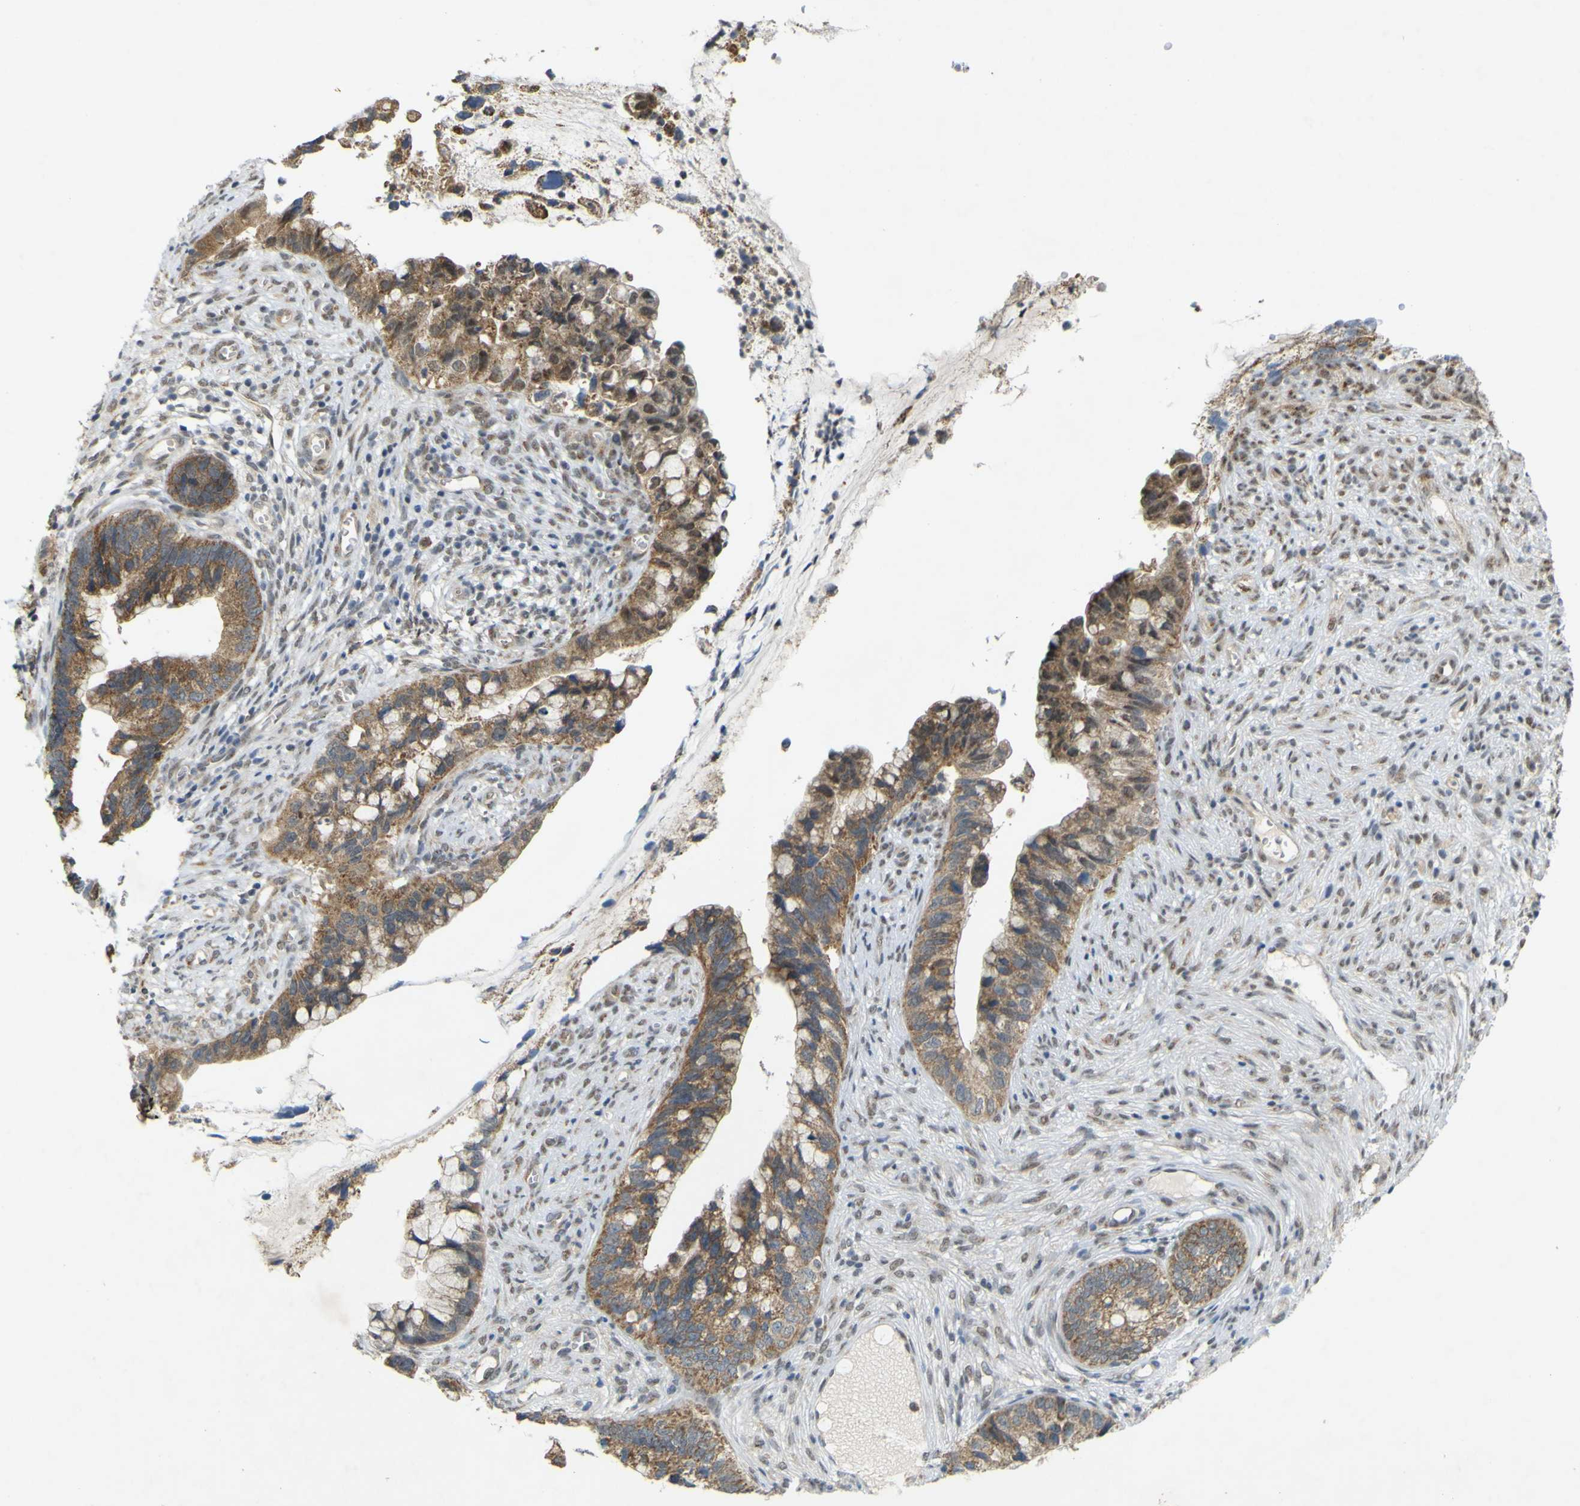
{"staining": {"intensity": "weak", "quantity": ">75%", "location": "cytoplasmic/membranous"}, "tissue": "cervical cancer", "cell_type": "Tumor cells", "image_type": "cancer", "snomed": [{"axis": "morphology", "description": "Adenocarcinoma, NOS"}, {"axis": "topography", "description": "Cervix"}], "caption": "Protein staining of adenocarcinoma (cervical) tissue reveals weak cytoplasmic/membranous expression in approximately >75% of tumor cells.", "gene": "IGF2R", "patient": {"sex": "female", "age": 44}}